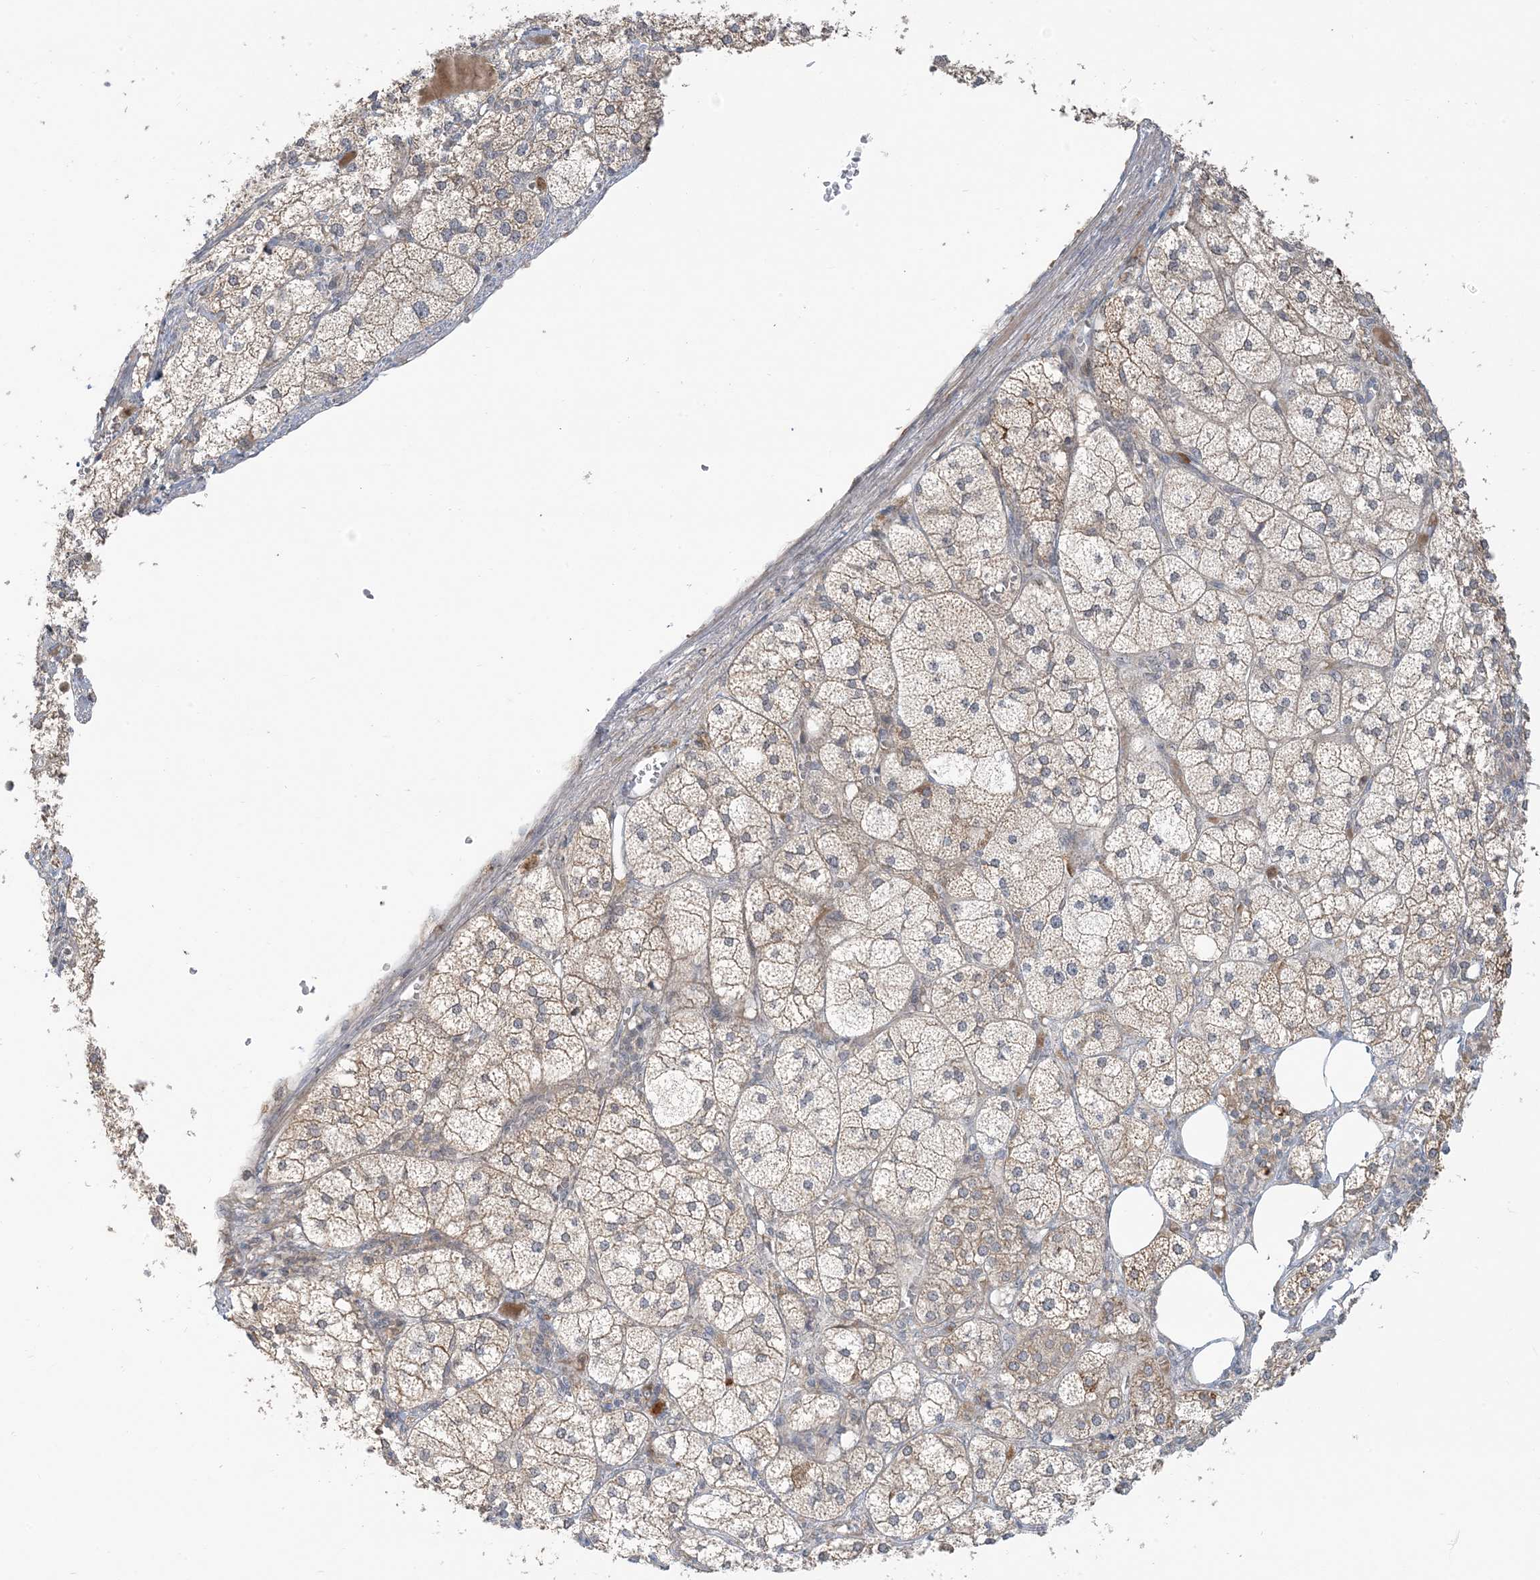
{"staining": {"intensity": "moderate", "quantity": "25%-75%", "location": "cytoplasmic/membranous"}, "tissue": "adrenal gland", "cell_type": "Glandular cells", "image_type": "normal", "snomed": [{"axis": "morphology", "description": "Normal tissue, NOS"}, {"axis": "topography", "description": "Adrenal gland"}], "caption": "Glandular cells demonstrate medium levels of moderate cytoplasmic/membranous expression in approximately 25%-75% of cells in unremarkable human adrenal gland.", "gene": "PRRT3", "patient": {"sex": "female", "age": 61}}